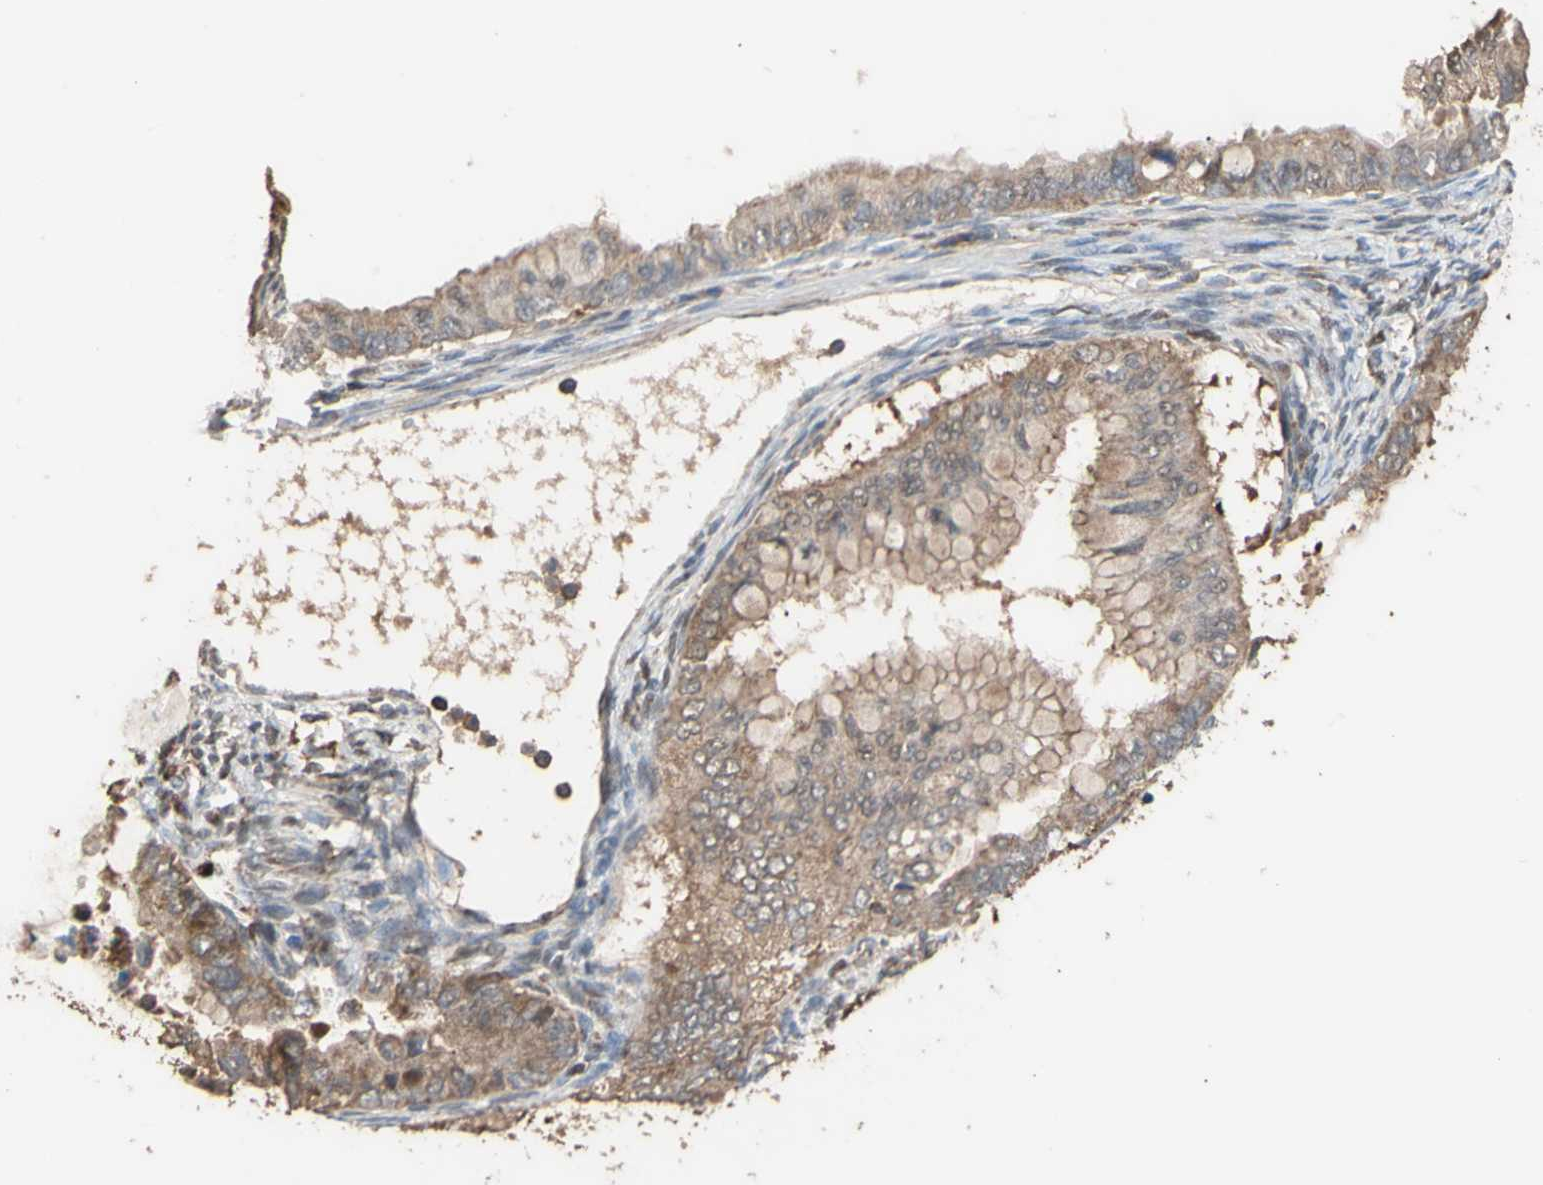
{"staining": {"intensity": "weak", "quantity": ">75%", "location": "cytoplasmic/membranous"}, "tissue": "ovarian cancer", "cell_type": "Tumor cells", "image_type": "cancer", "snomed": [{"axis": "morphology", "description": "Cystadenocarcinoma, mucinous, NOS"}, {"axis": "topography", "description": "Ovary"}], "caption": "A brown stain shows weak cytoplasmic/membranous staining of a protein in mucinous cystadenocarcinoma (ovarian) tumor cells. The staining was performed using DAB, with brown indicating positive protein expression. Nuclei are stained blue with hematoxylin.", "gene": "ALDH9A1", "patient": {"sex": "female", "age": 80}}